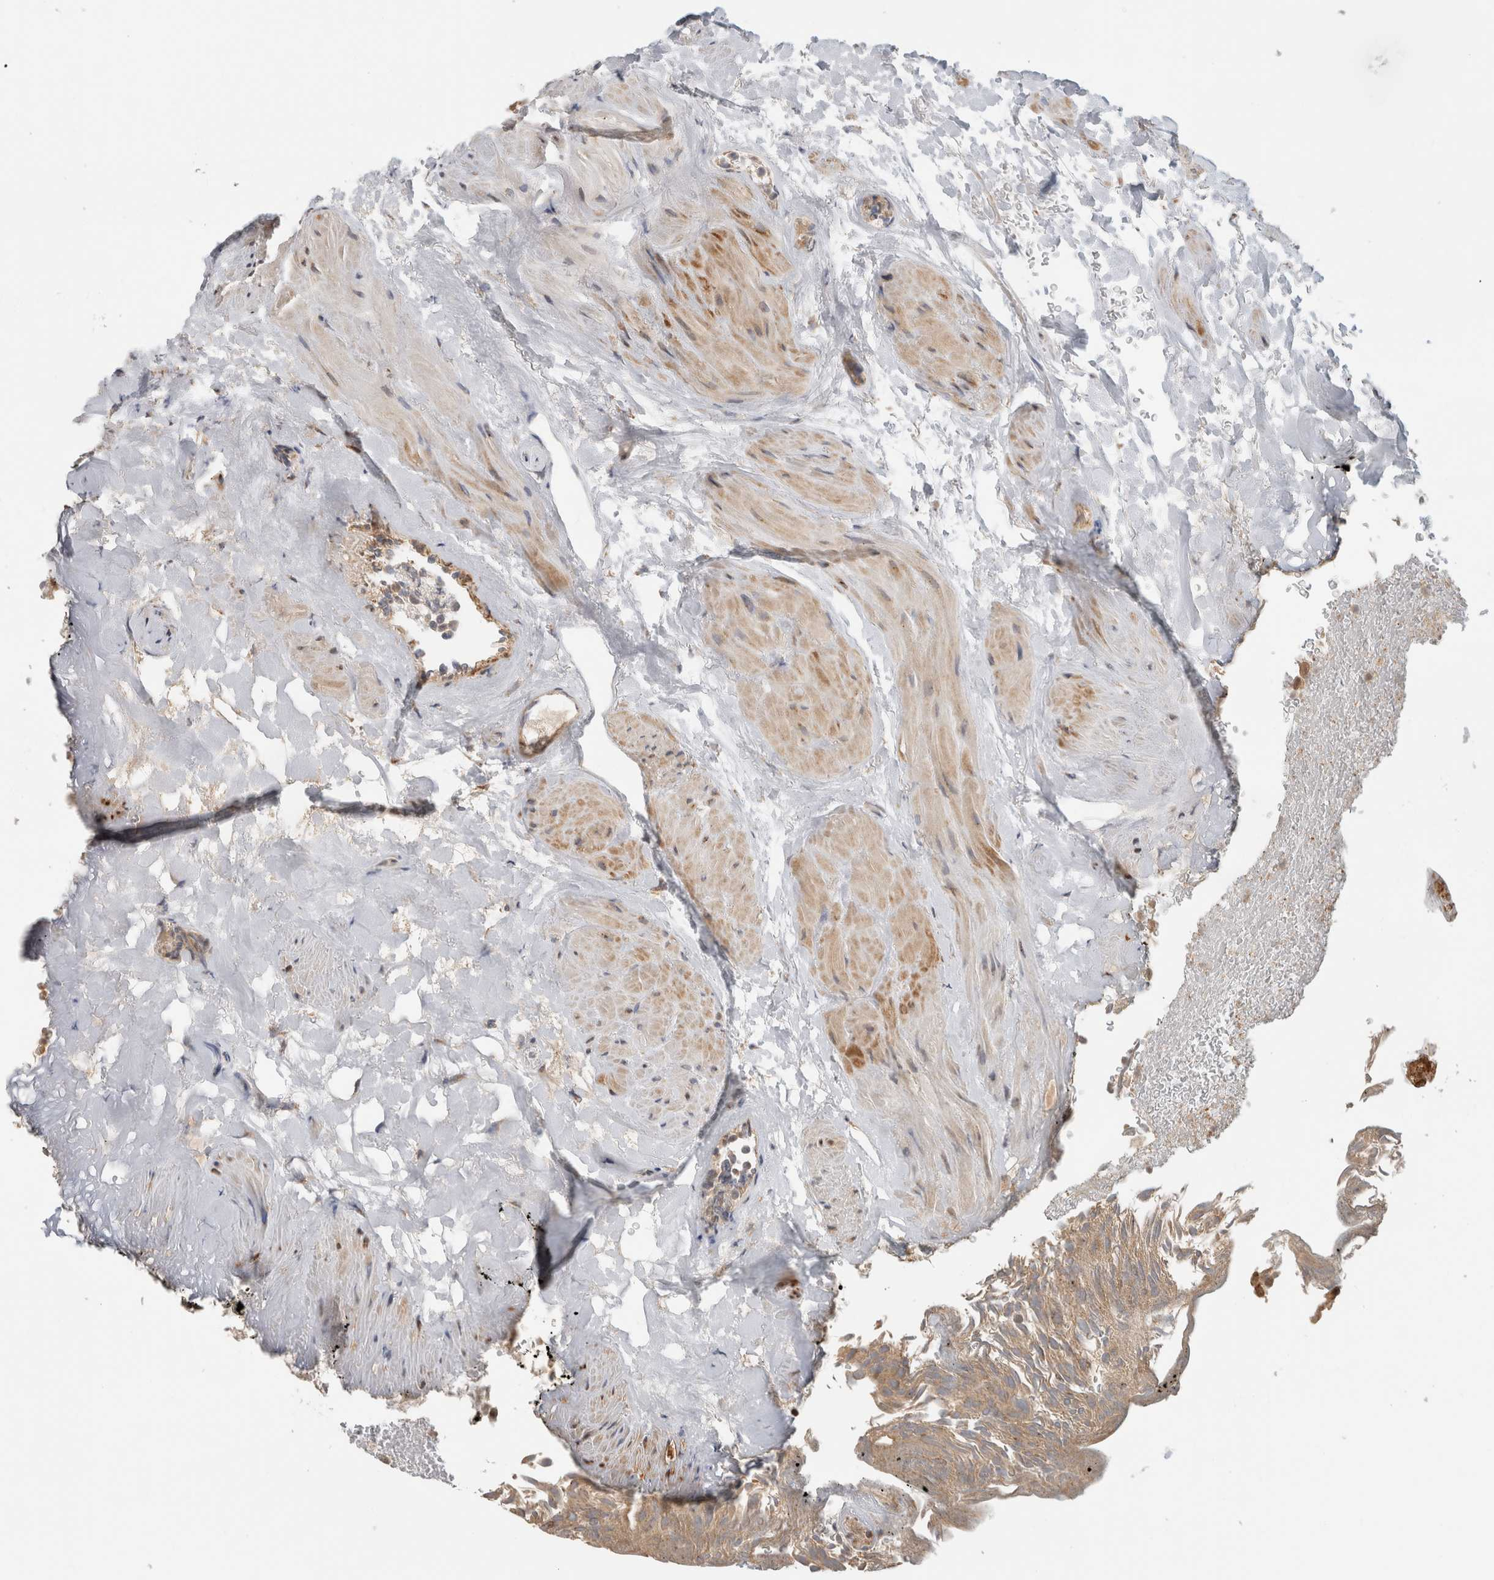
{"staining": {"intensity": "weak", "quantity": ">75%", "location": "cytoplasmic/membranous,nuclear"}, "tissue": "urothelial cancer", "cell_type": "Tumor cells", "image_type": "cancer", "snomed": [{"axis": "morphology", "description": "Urothelial carcinoma, Low grade"}, {"axis": "topography", "description": "Urinary bladder"}], "caption": "Immunohistochemical staining of low-grade urothelial carcinoma displays low levels of weak cytoplasmic/membranous and nuclear staining in approximately >75% of tumor cells. (IHC, brightfield microscopy, high magnification).", "gene": "MS4A7", "patient": {"sex": "male", "age": 78}}